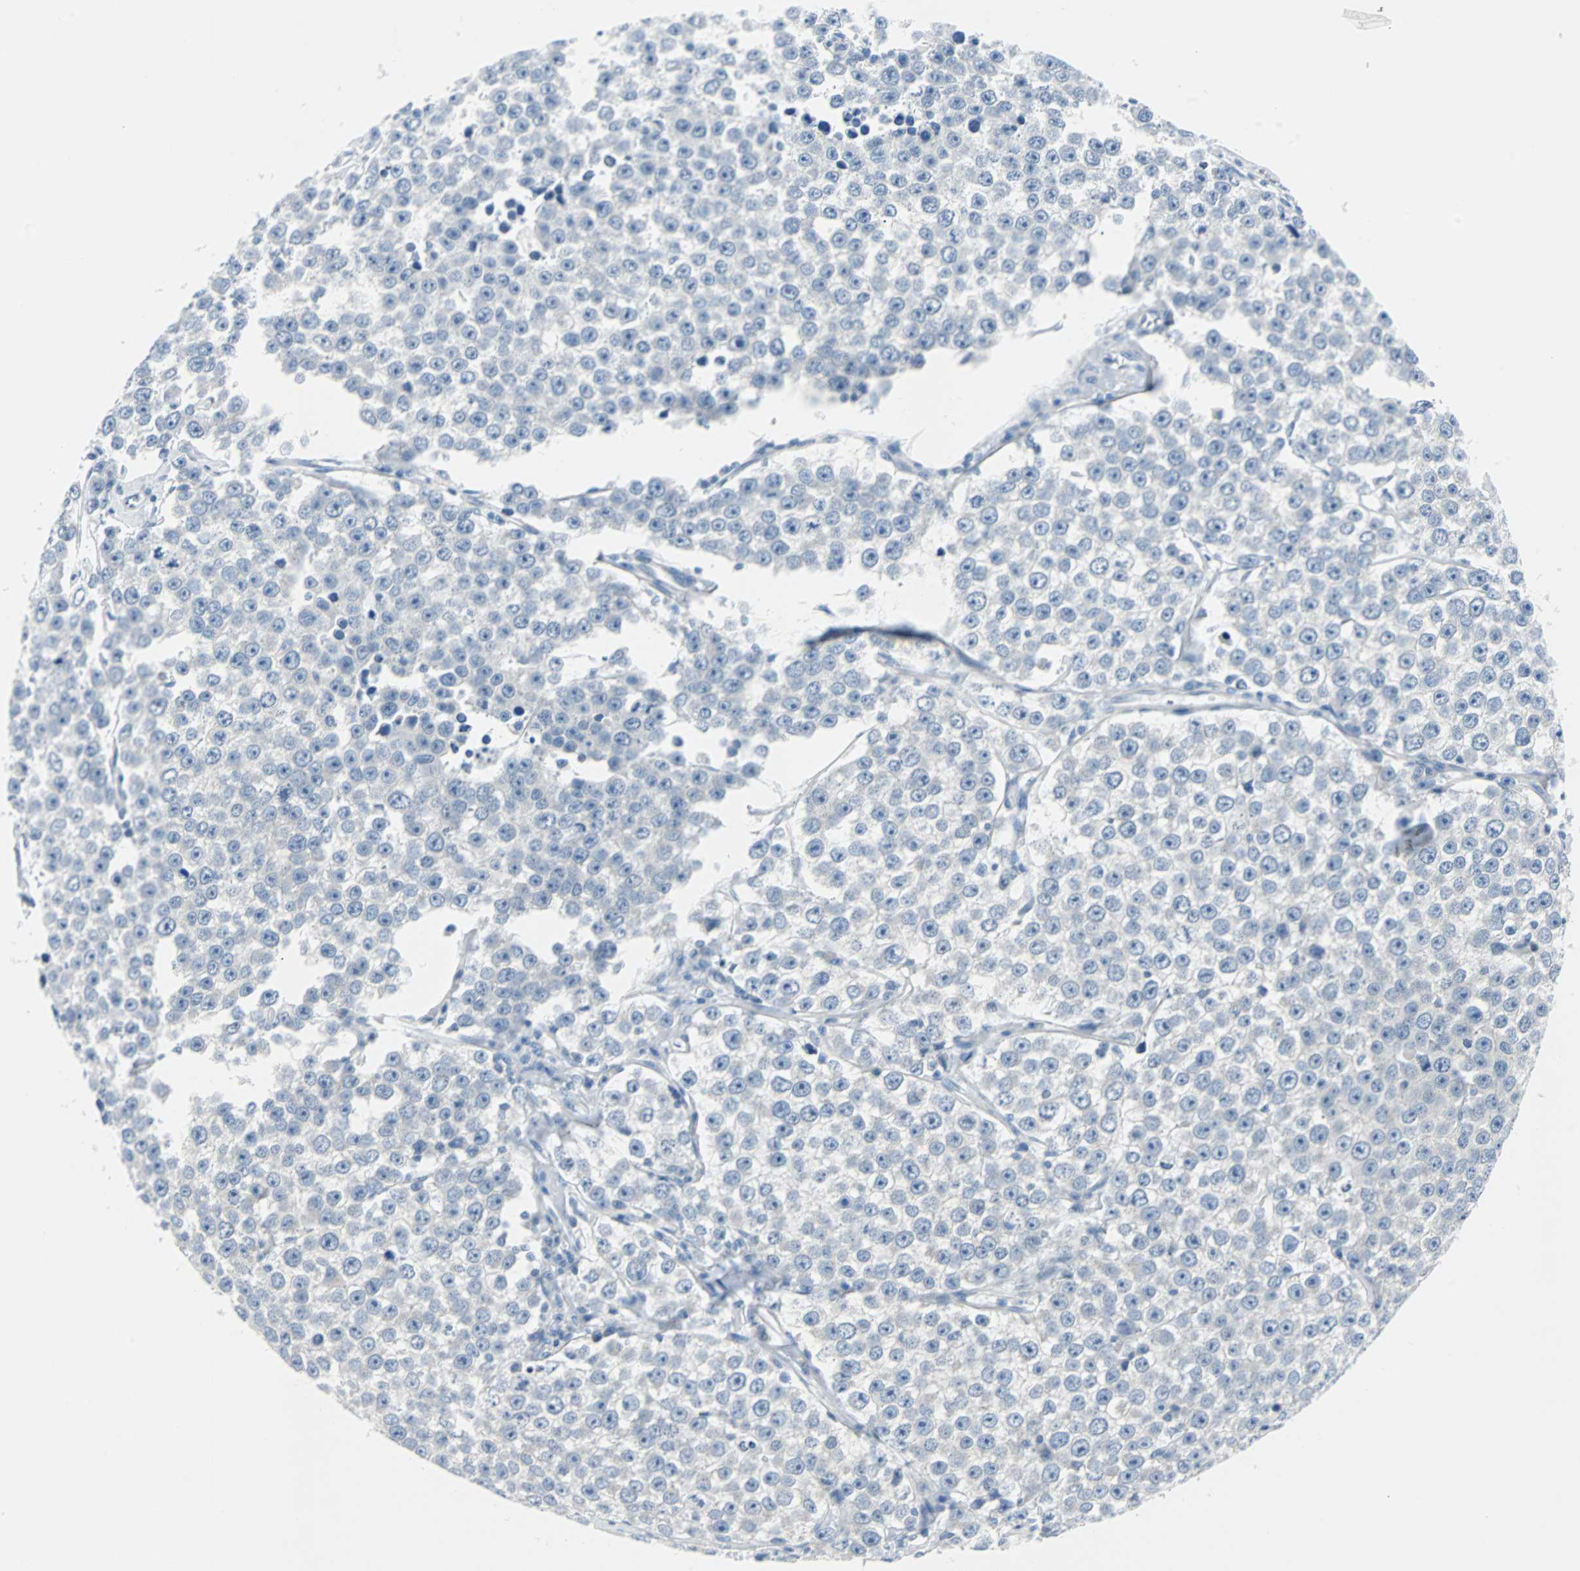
{"staining": {"intensity": "negative", "quantity": "none", "location": "none"}, "tissue": "testis cancer", "cell_type": "Tumor cells", "image_type": "cancer", "snomed": [{"axis": "morphology", "description": "Seminoma, NOS"}, {"axis": "morphology", "description": "Carcinoma, Embryonal, NOS"}, {"axis": "topography", "description": "Testis"}], "caption": "Immunohistochemical staining of testis cancer exhibits no significant positivity in tumor cells.", "gene": "RASA1", "patient": {"sex": "male", "age": 52}}